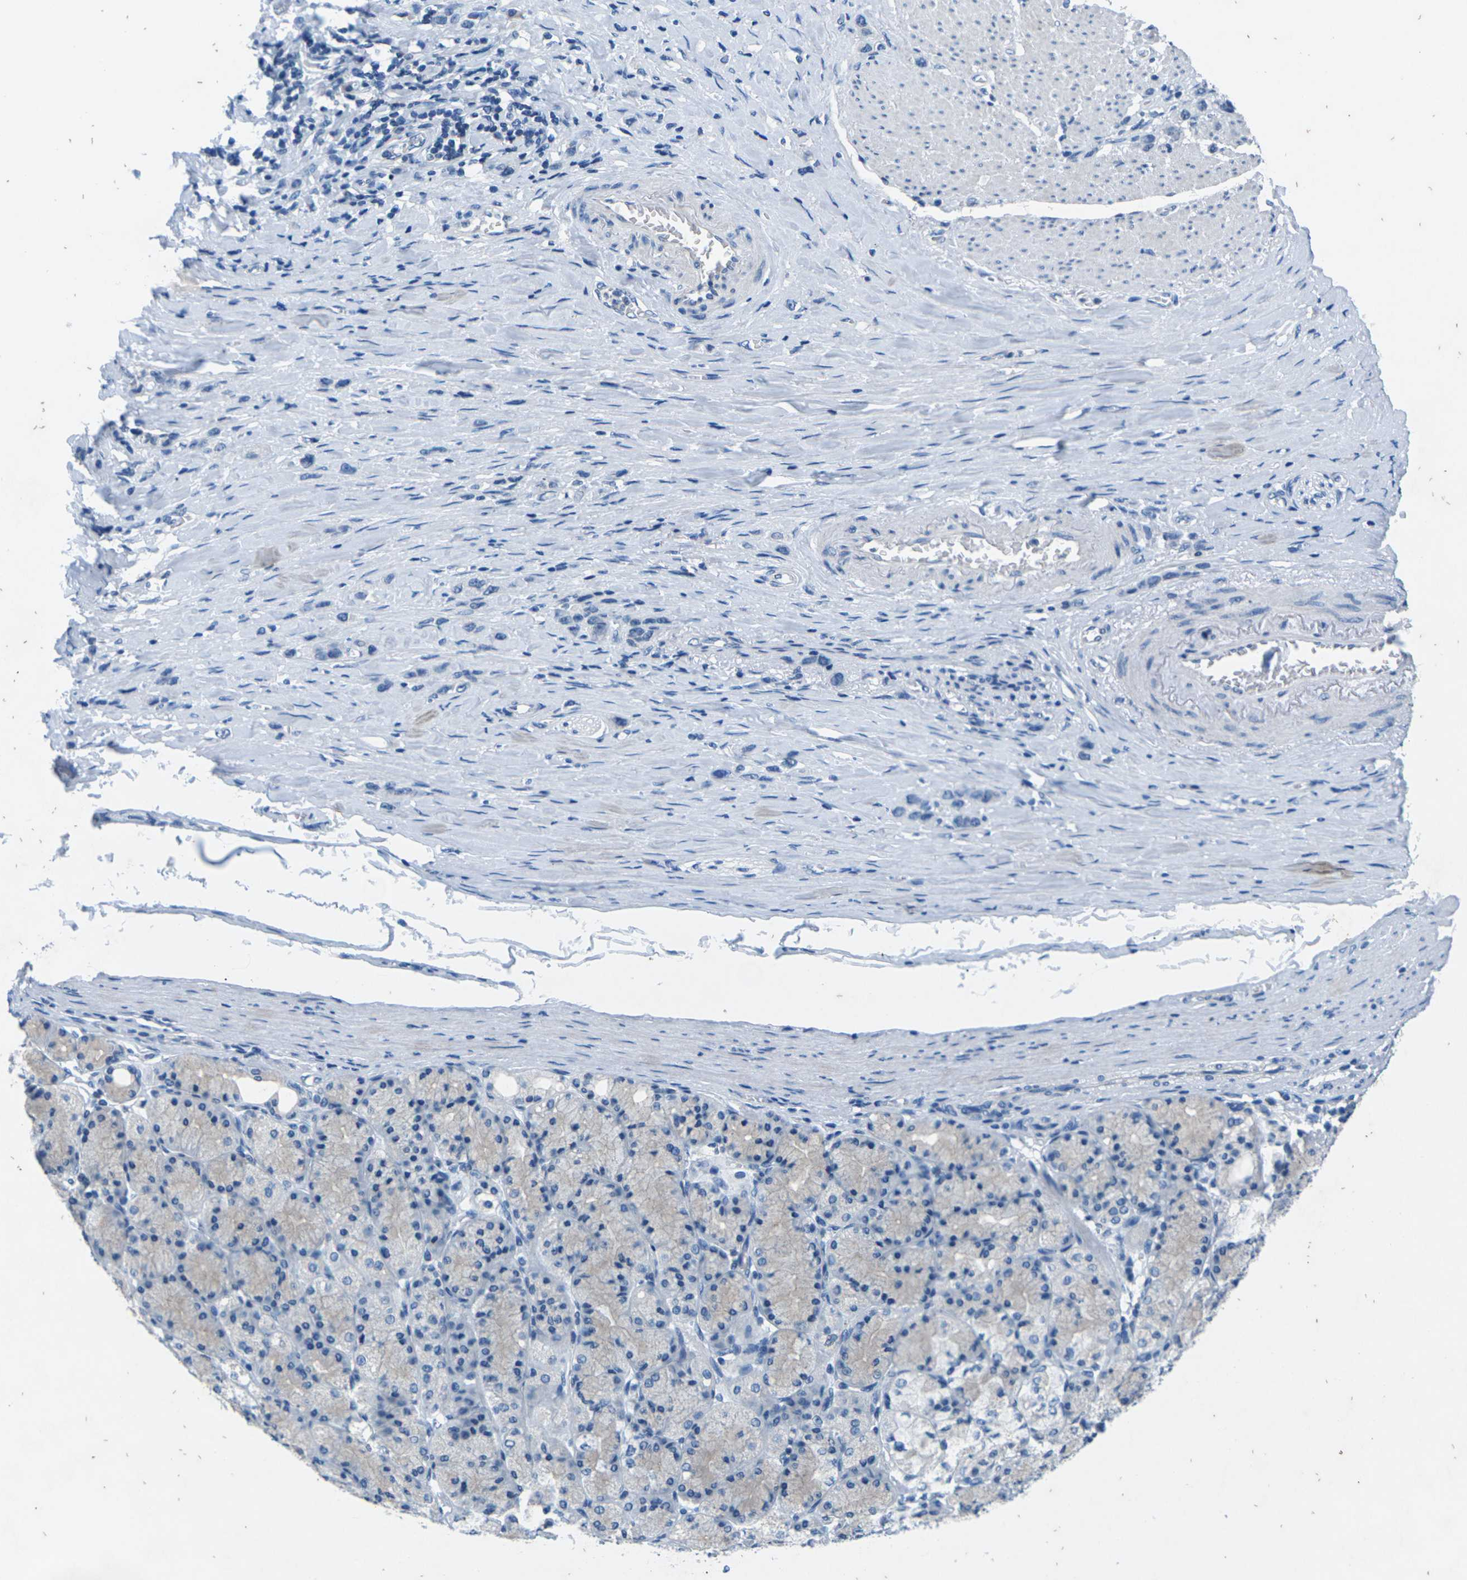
{"staining": {"intensity": "negative", "quantity": "none", "location": "none"}, "tissue": "stomach cancer", "cell_type": "Tumor cells", "image_type": "cancer", "snomed": [{"axis": "morphology", "description": "Normal tissue, NOS"}, {"axis": "morphology", "description": "Adenocarcinoma, NOS"}, {"axis": "morphology", "description": "Adenocarcinoma, High grade"}, {"axis": "topography", "description": "Stomach, upper"}, {"axis": "topography", "description": "Stomach"}], "caption": "IHC histopathology image of human stomach high-grade adenocarcinoma stained for a protein (brown), which exhibits no staining in tumor cells.", "gene": "UMOD", "patient": {"sex": "female", "age": 65}}